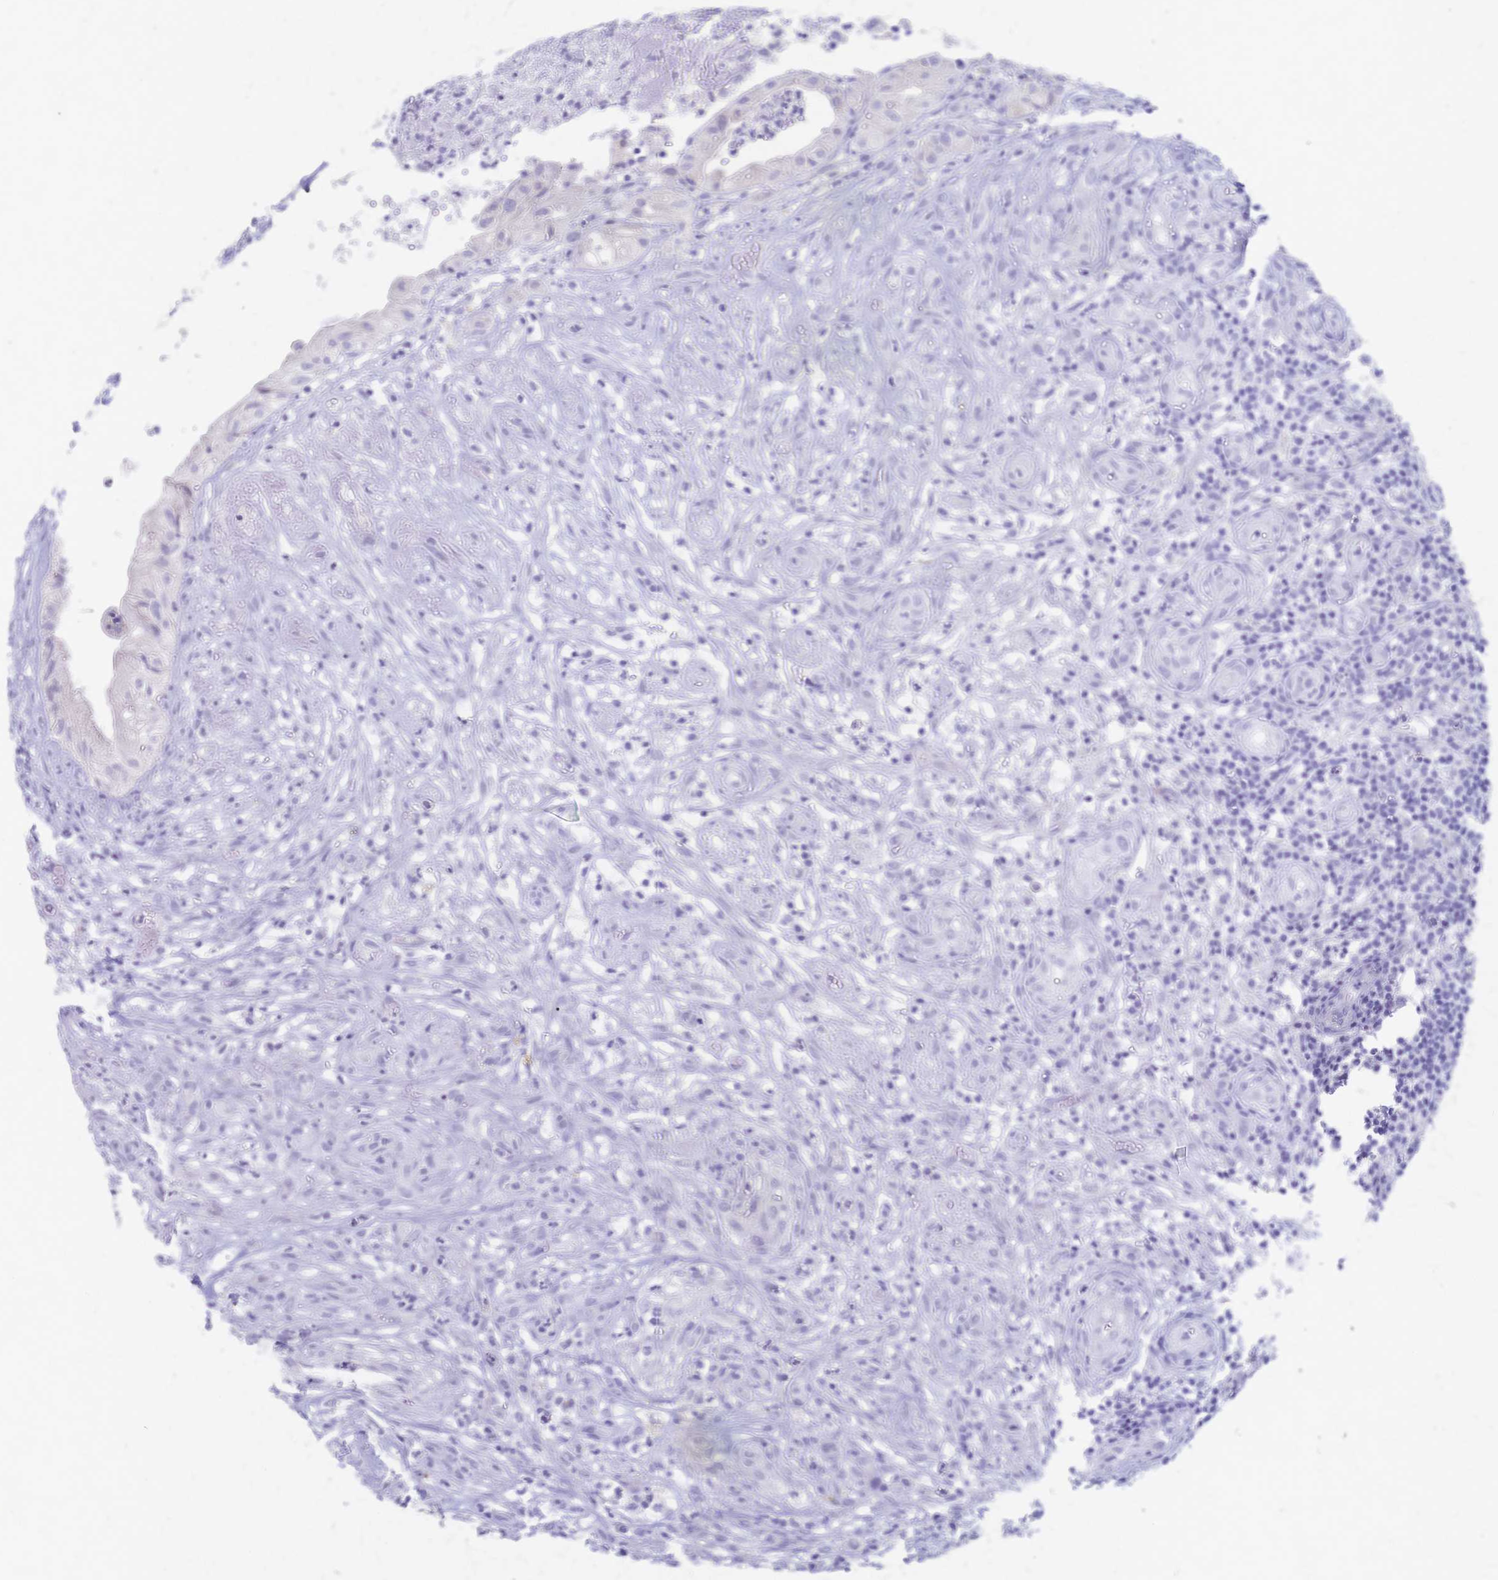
{"staining": {"intensity": "negative", "quantity": "none", "location": "none"}, "tissue": "head and neck cancer", "cell_type": "Tumor cells", "image_type": "cancer", "snomed": [{"axis": "morphology", "description": "Adenocarcinoma, NOS"}, {"axis": "topography", "description": "Head-Neck"}], "caption": "This is a micrograph of immunohistochemistry staining of head and neck adenocarcinoma, which shows no staining in tumor cells.", "gene": "CYB5A", "patient": {"sex": "male", "age": 44}}